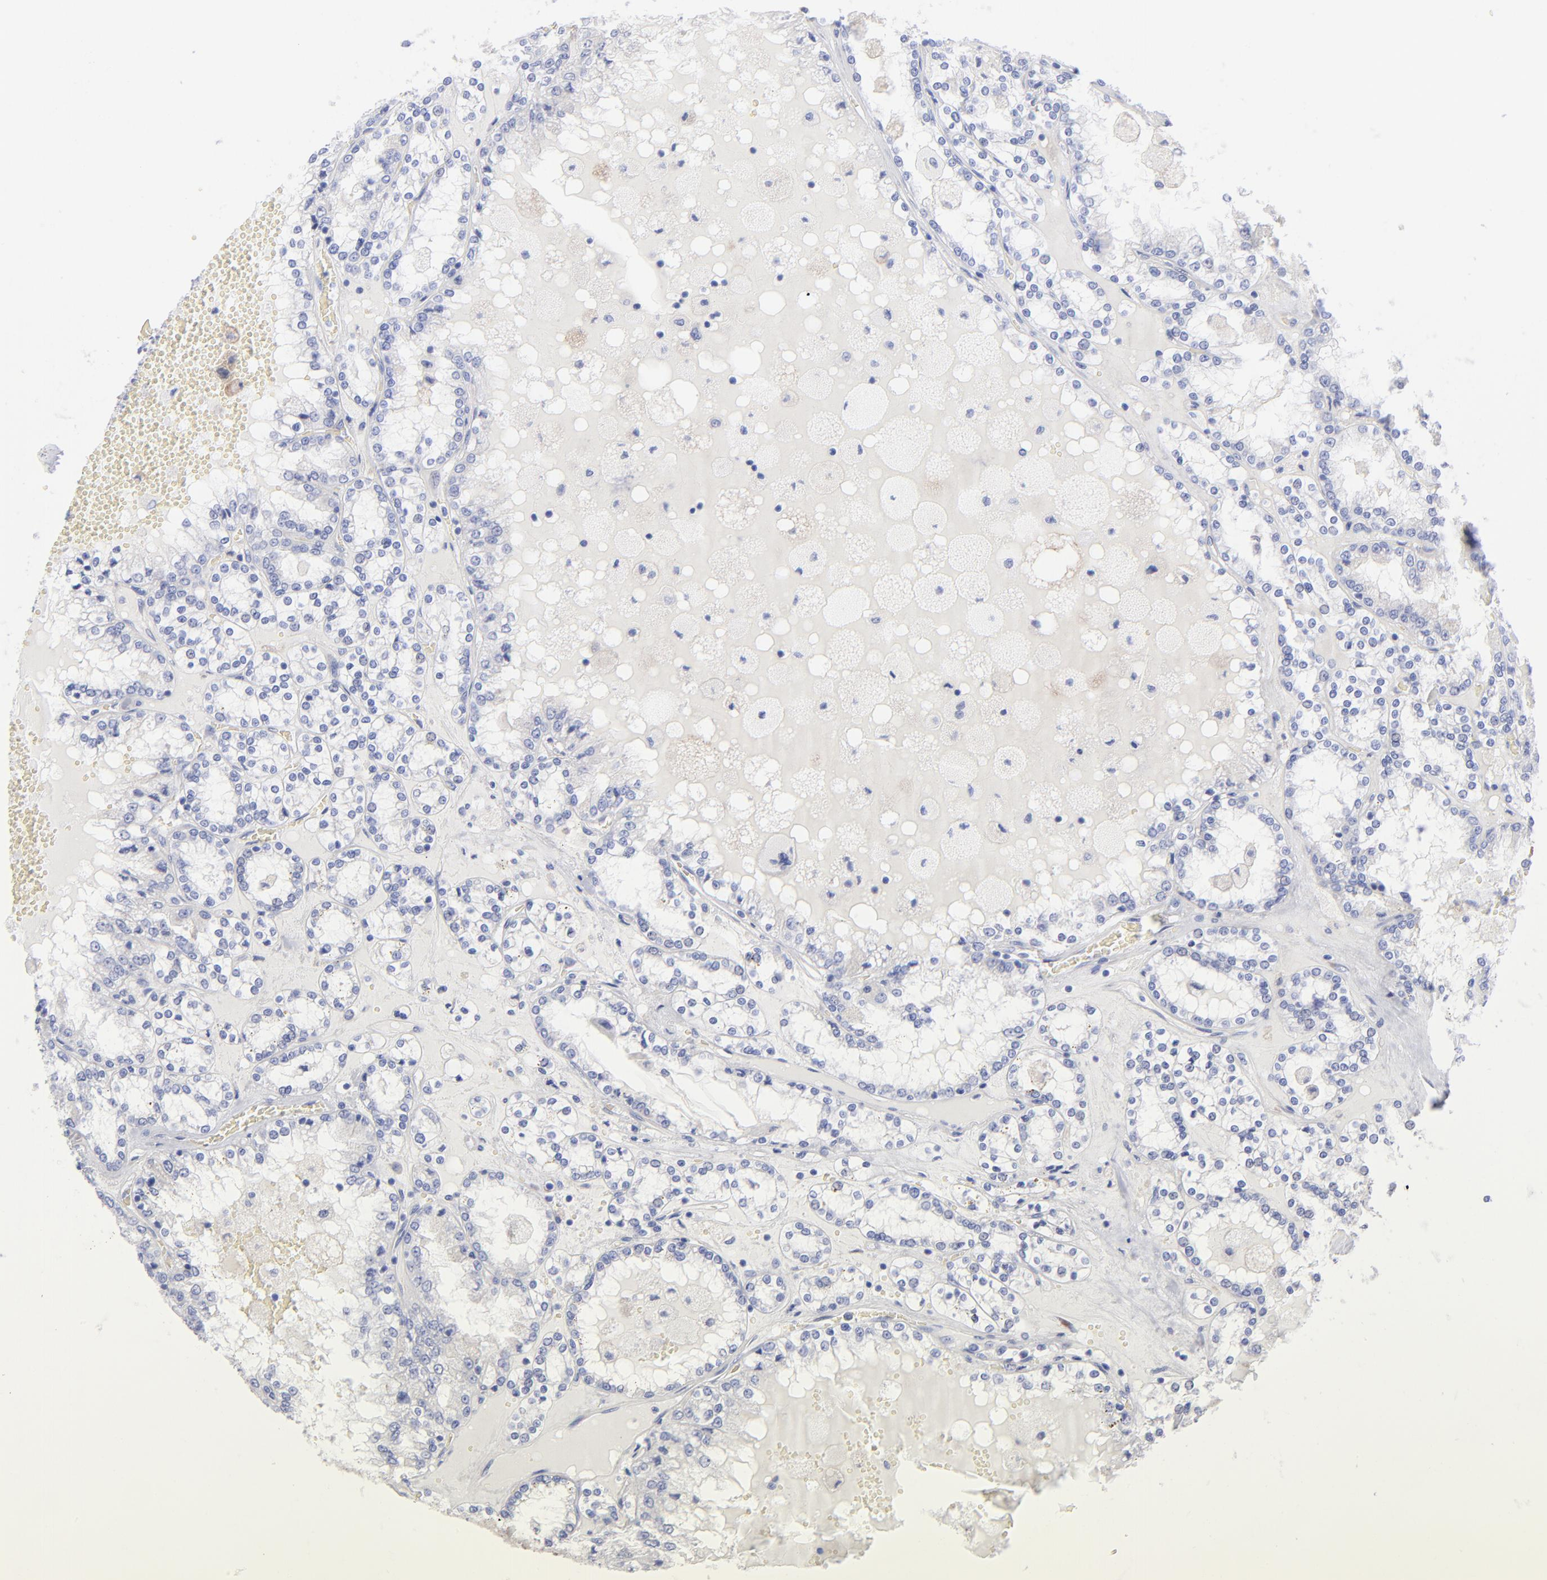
{"staining": {"intensity": "negative", "quantity": "none", "location": "none"}, "tissue": "renal cancer", "cell_type": "Tumor cells", "image_type": "cancer", "snomed": [{"axis": "morphology", "description": "Adenocarcinoma, NOS"}, {"axis": "topography", "description": "Kidney"}], "caption": "The histopathology image exhibits no staining of tumor cells in renal cancer.", "gene": "EIF2AK2", "patient": {"sex": "female", "age": 56}}